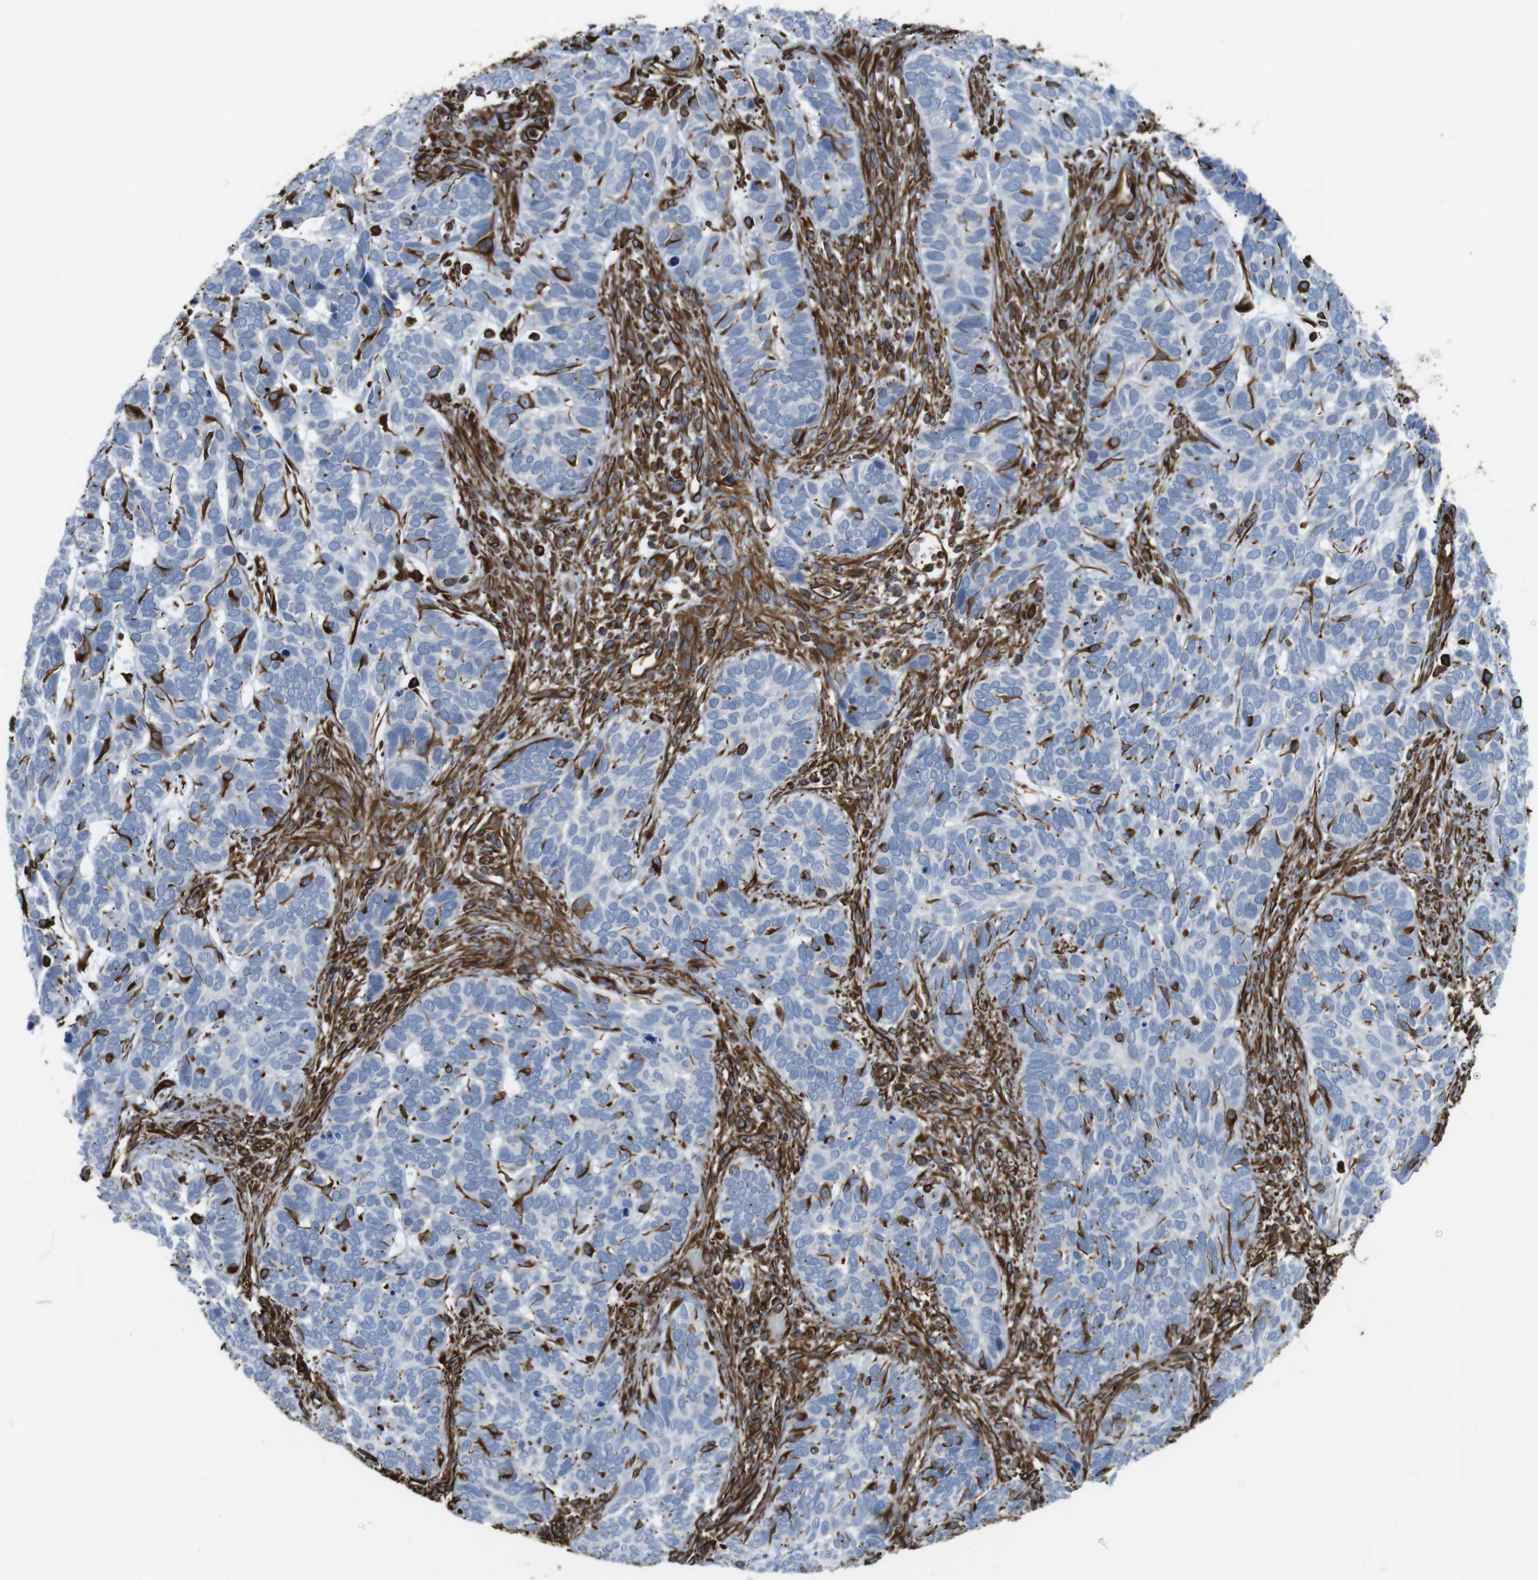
{"staining": {"intensity": "negative", "quantity": "none", "location": "none"}, "tissue": "skin cancer", "cell_type": "Tumor cells", "image_type": "cancer", "snomed": [{"axis": "morphology", "description": "Basal cell carcinoma"}, {"axis": "topography", "description": "Skin"}], "caption": "The IHC image has no significant positivity in tumor cells of skin cancer (basal cell carcinoma) tissue. (Brightfield microscopy of DAB (3,3'-diaminobenzidine) immunohistochemistry at high magnification).", "gene": "RALGPS1", "patient": {"sex": "male", "age": 87}}